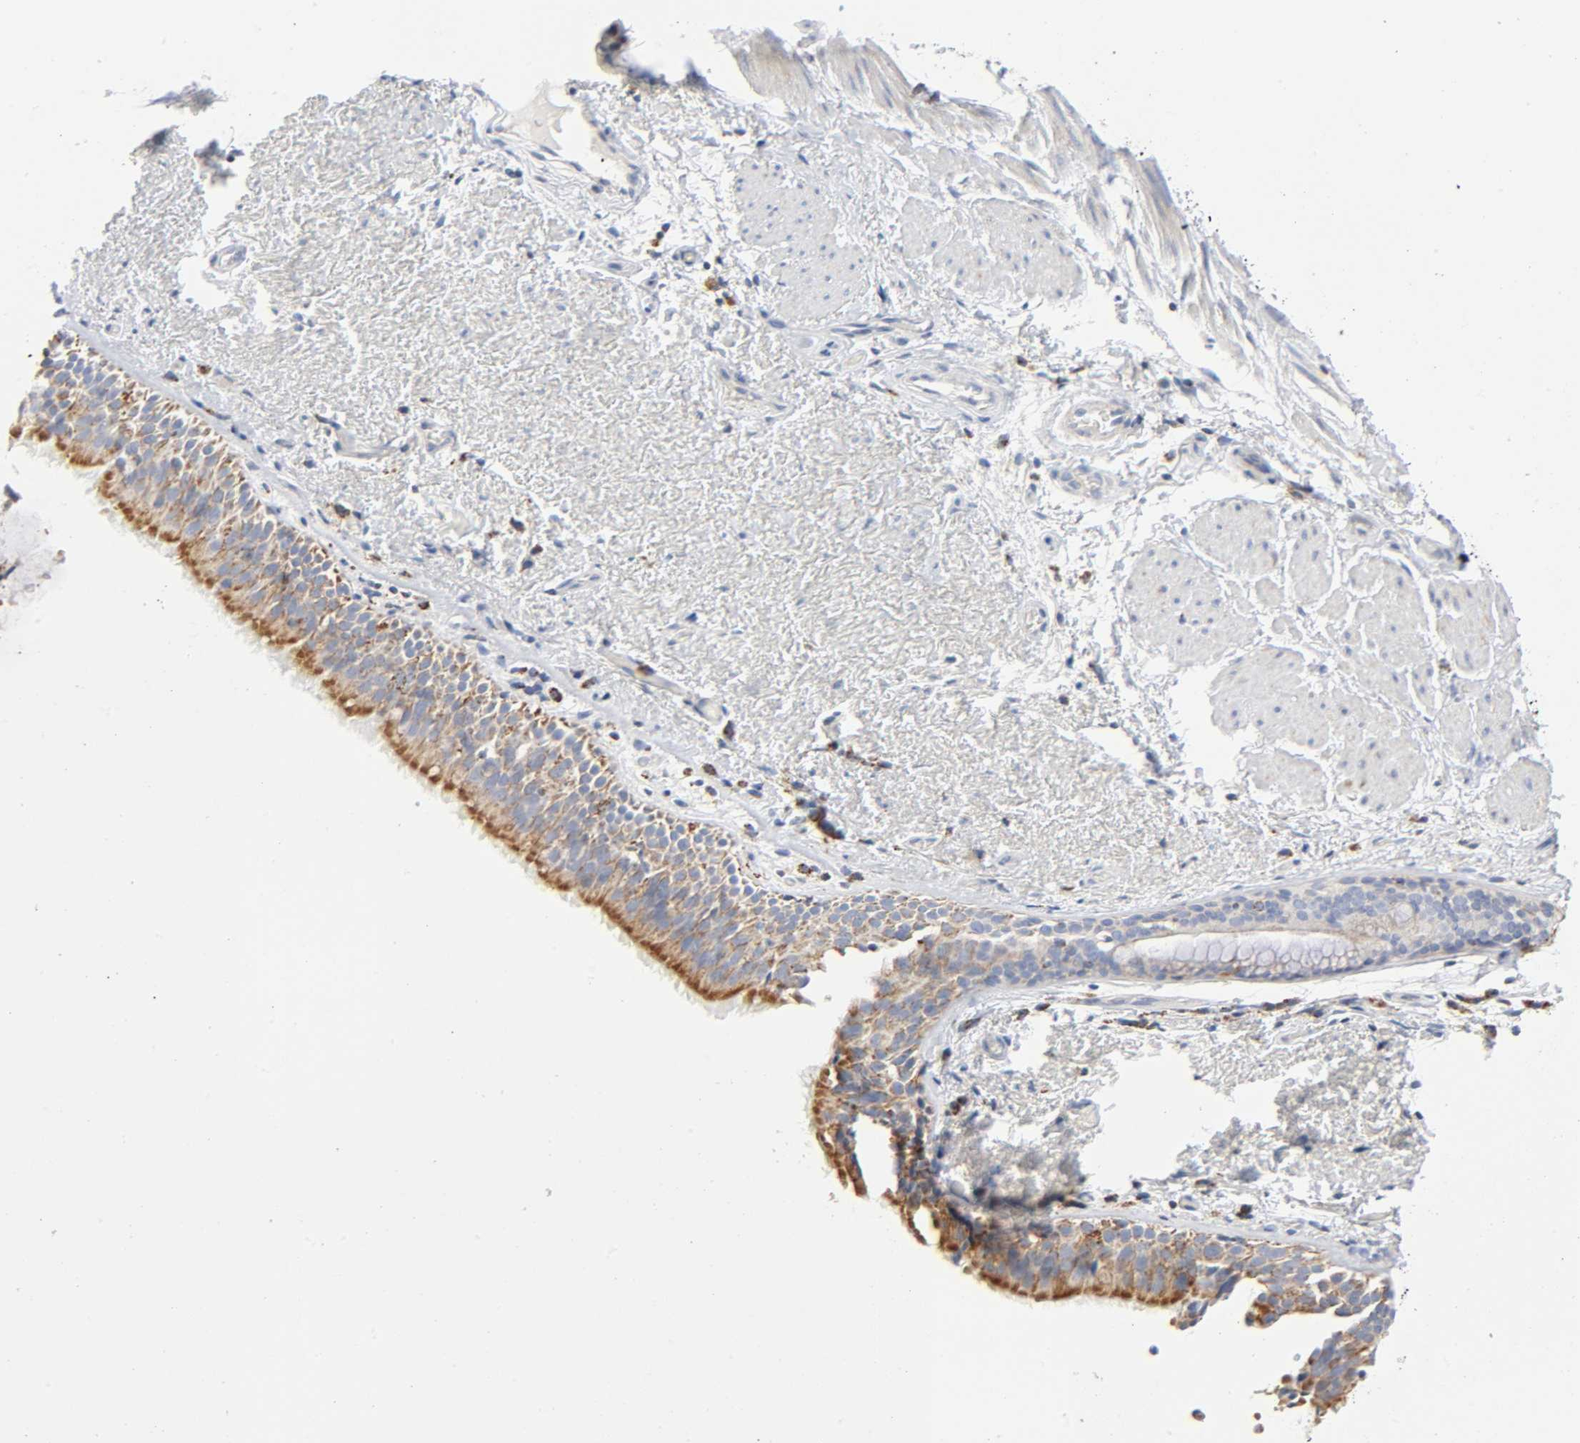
{"staining": {"intensity": "moderate", "quantity": ">75%", "location": "cytoplasmic/membranous"}, "tissue": "bronchus", "cell_type": "Respiratory epithelial cells", "image_type": "normal", "snomed": [{"axis": "morphology", "description": "Normal tissue, NOS"}, {"axis": "topography", "description": "Bronchus"}], "caption": "Approximately >75% of respiratory epithelial cells in benign bronchus display moderate cytoplasmic/membranous protein expression as visualized by brown immunohistochemical staining.", "gene": "BAK1", "patient": {"sex": "female", "age": 54}}